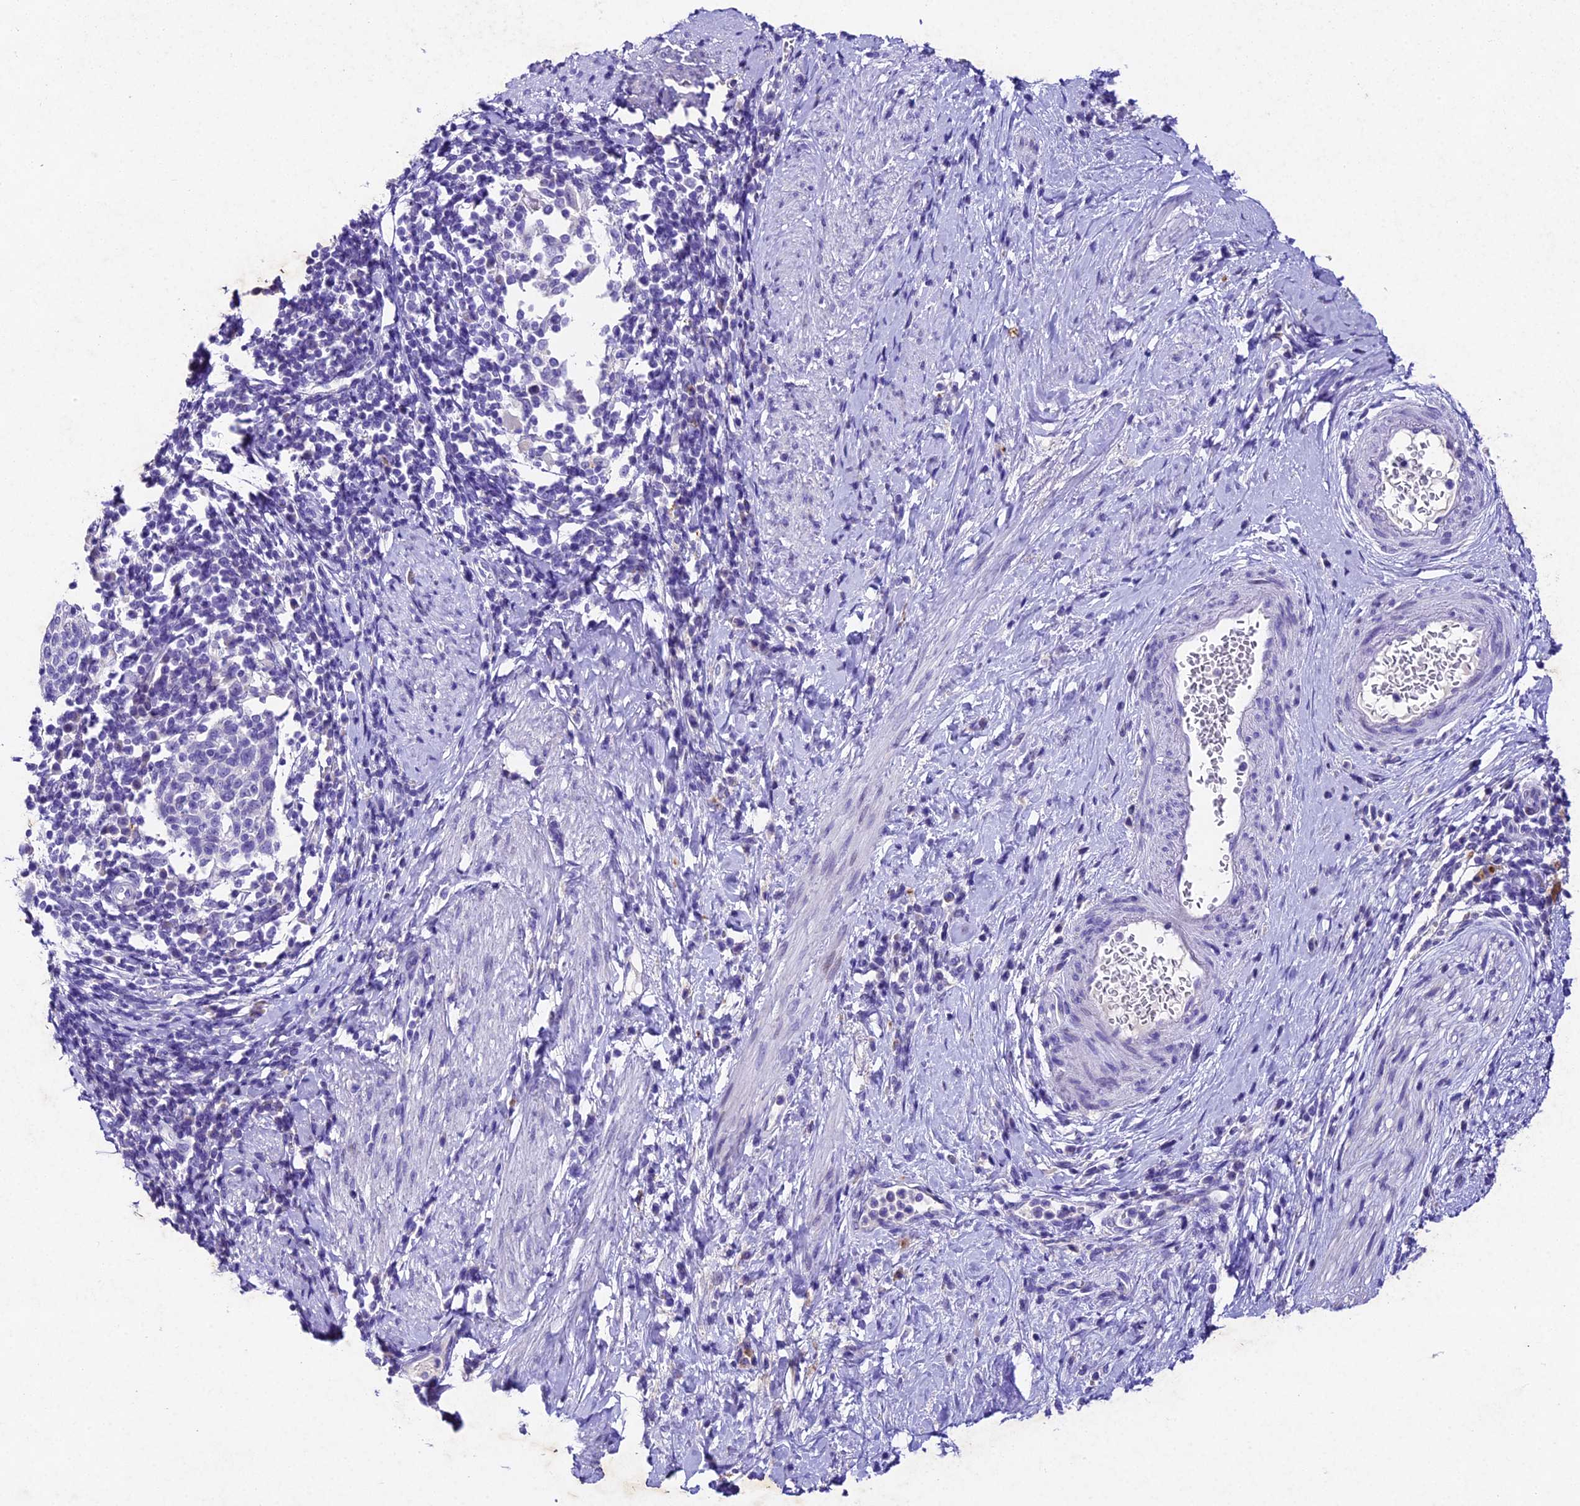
{"staining": {"intensity": "negative", "quantity": "none", "location": "none"}, "tissue": "cervical cancer", "cell_type": "Tumor cells", "image_type": "cancer", "snomed": [{"axis": "morphology", "description": "Squamous cell carcinoma, NOS"}, {"axis": "topography", "description": "Cervix"}], "caption": "A histopathology image of cervical cancer stained for a protein demonstrates no brown staining in tumor cells. The staining was performed using DAB (3,3'-diaminobenzidine) to visualize the protein expression in brown, while the nuclei were stained in blue with hematoxylin (Magnification: 20x).", "gene": "IFT140", "patient": {"sex": "female", "age": 52}}